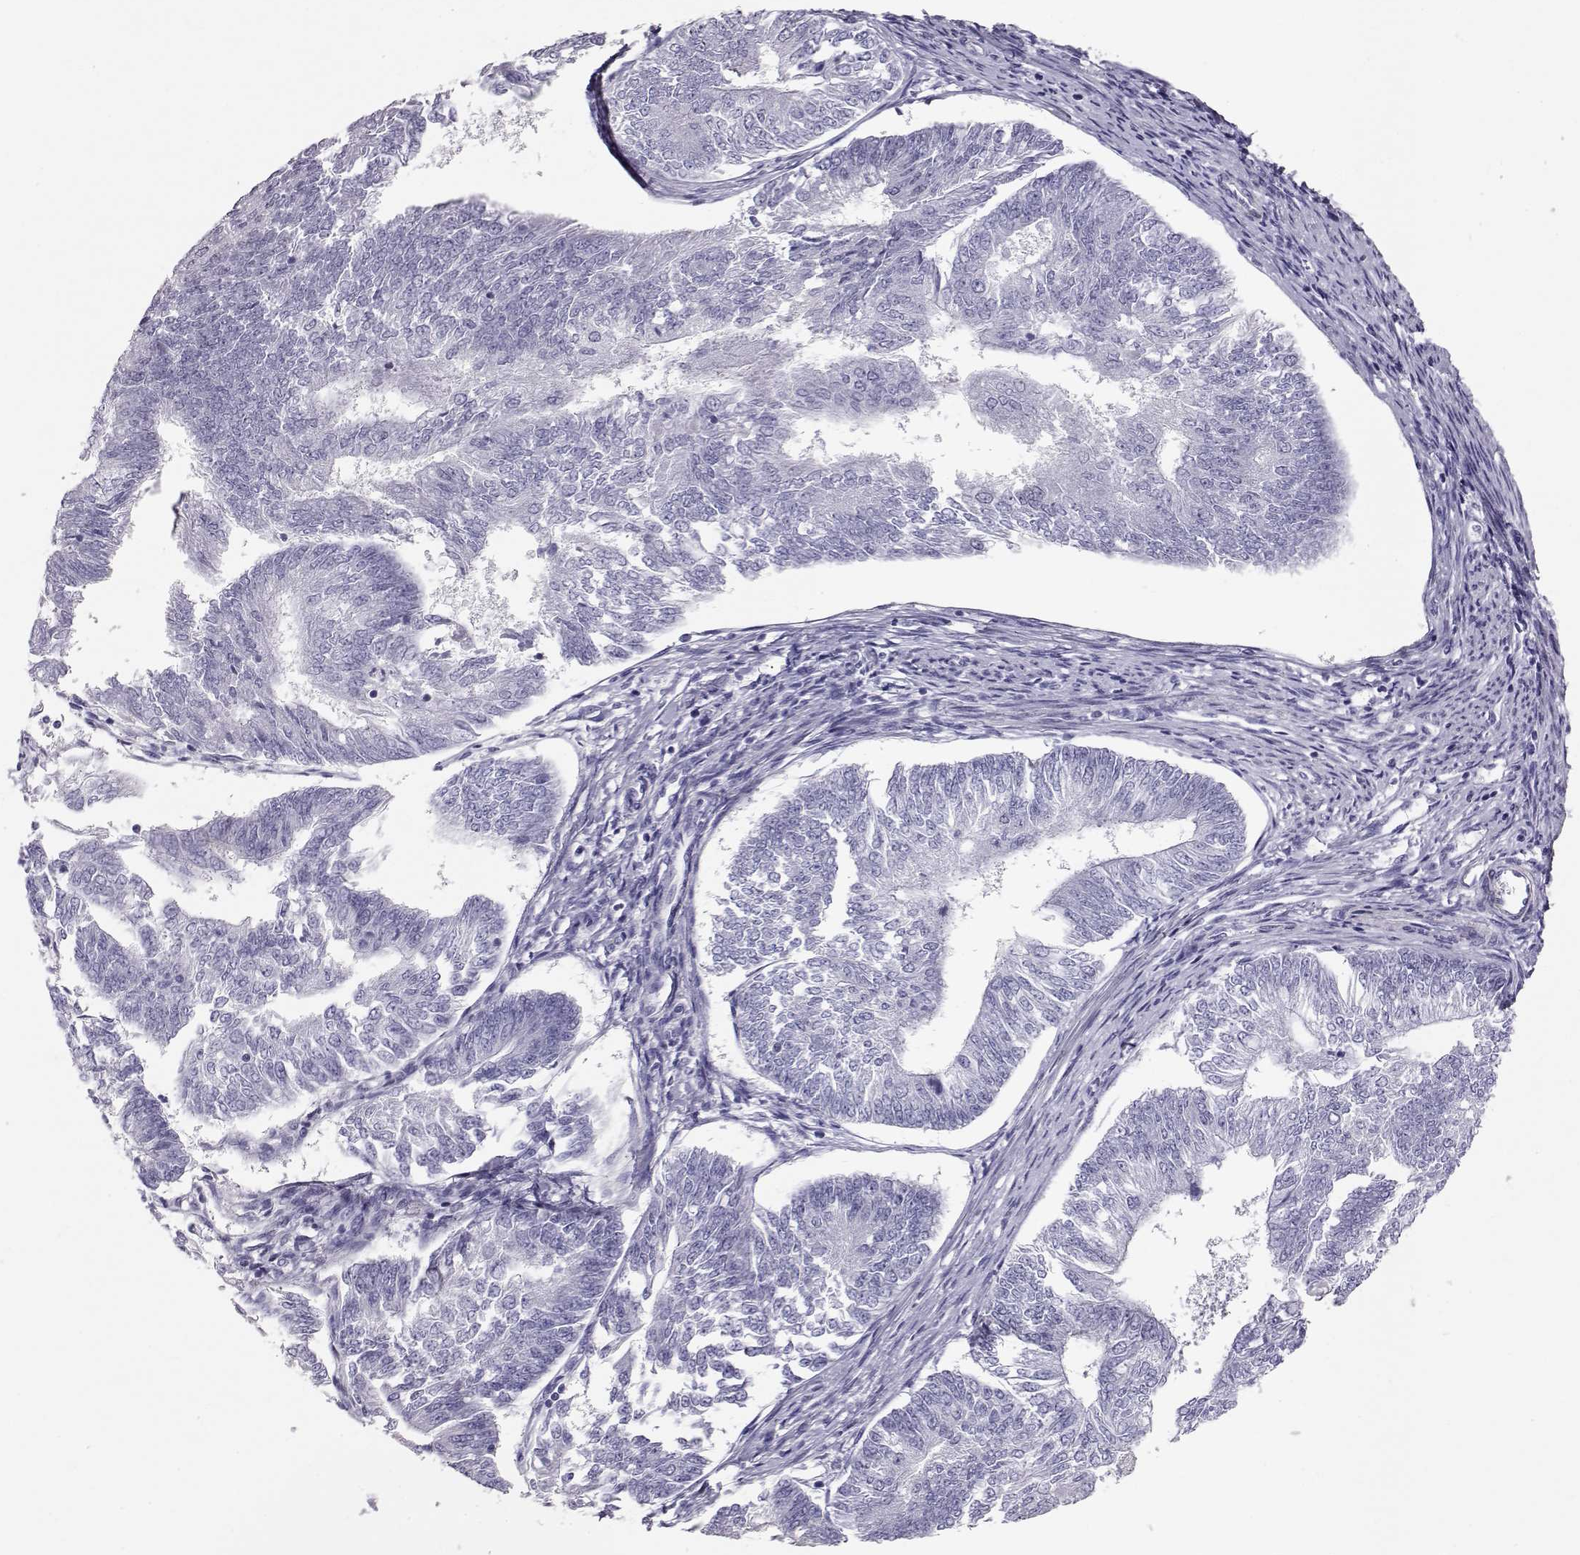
{"staining": {"intensity": "negative", "quantity": "none", "location": "none"}, "tissue": "endometrial cancer", "cell_type": "Tumor cells", "image_type": "cancer", "snomed": [{"axis": "morphology", "description": "Adenocarcinoma, NOS"}, {"axis": "topography", "description": "Endometrium"}], "caption": "Protein analysis of endometrial cancer shows no significant expression in tumor cells.", "gene": "RD3", "patient": {"sex": "female", "age": 58}}